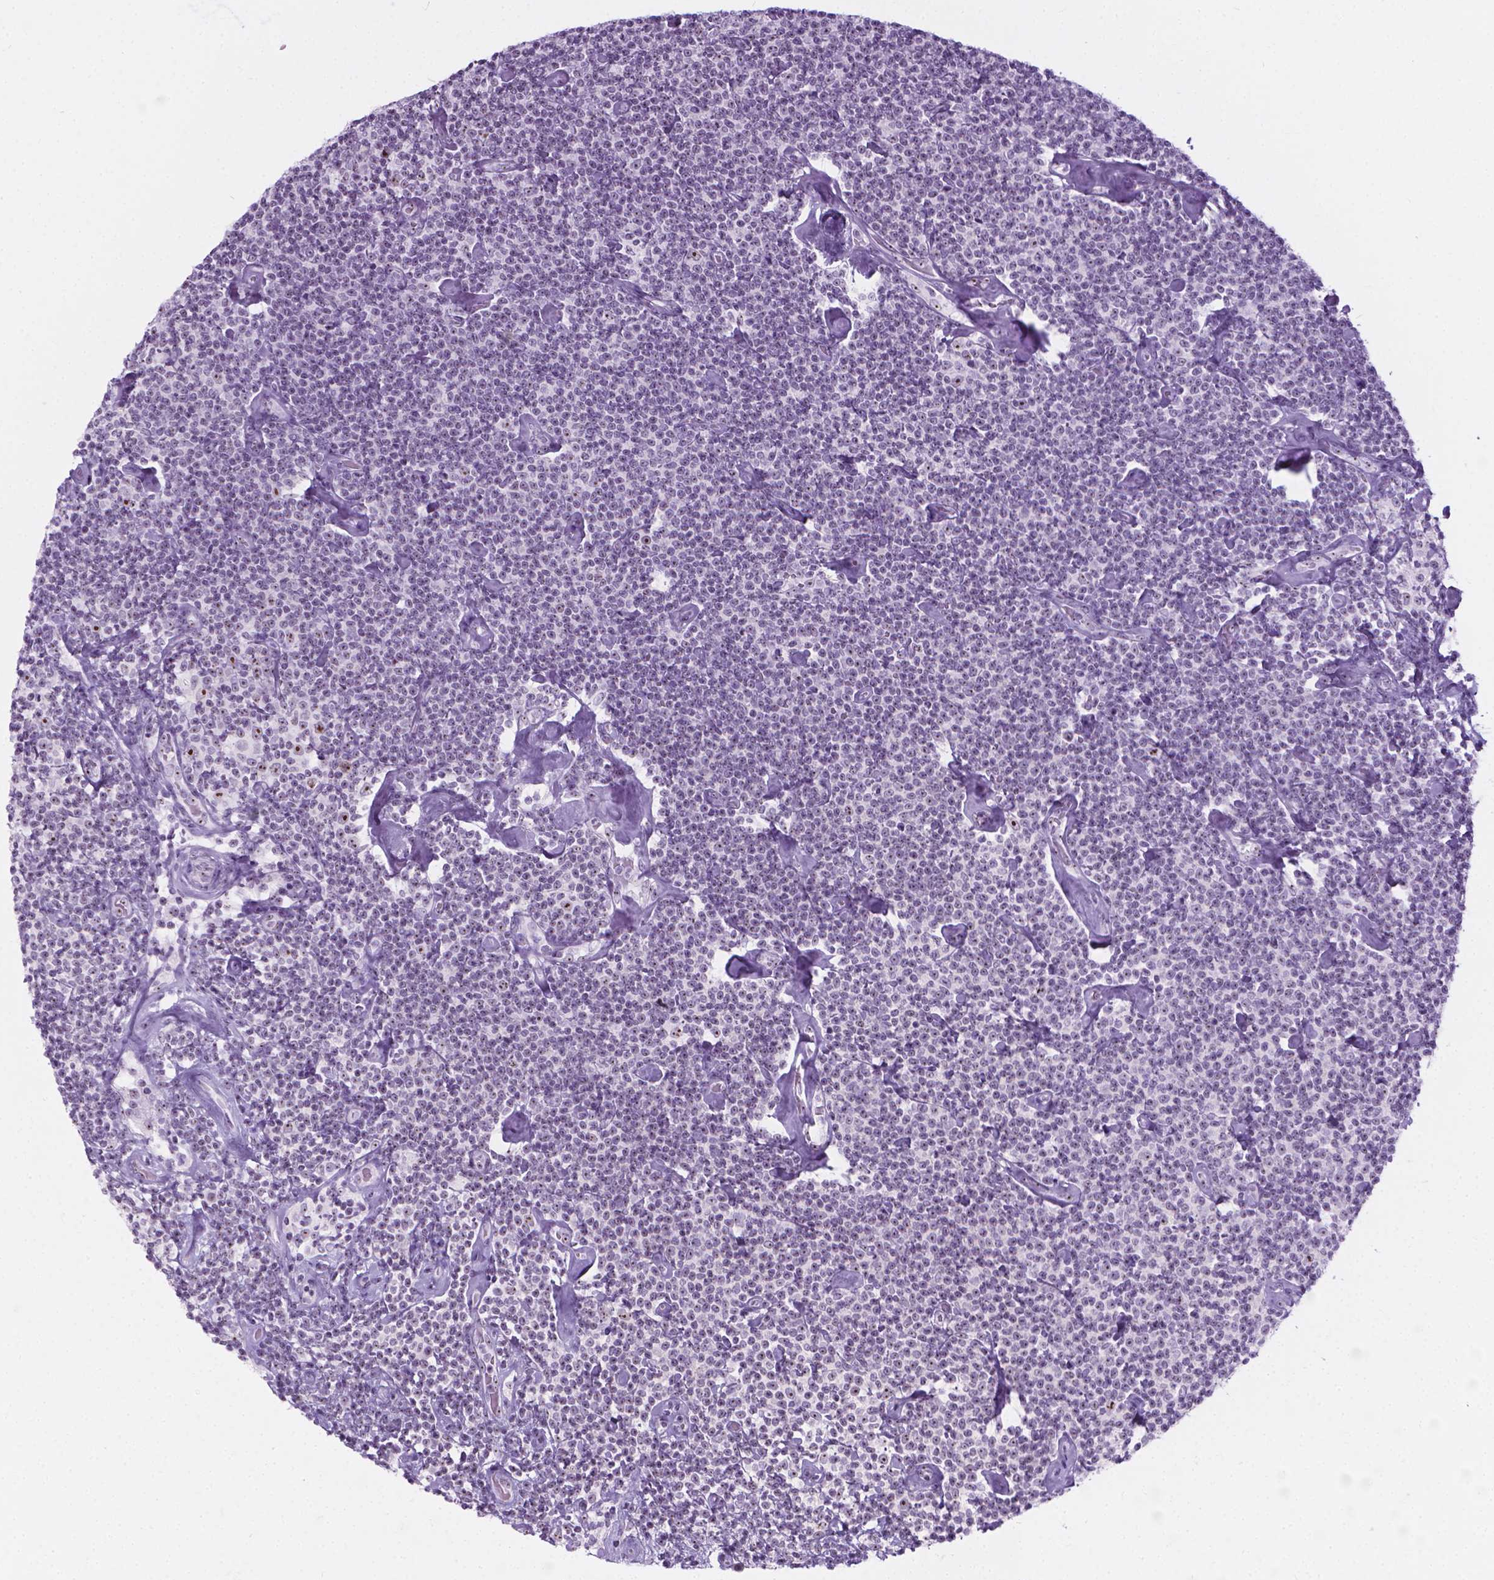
{"staining": {"intensity": "negative", "quantity": "none", "location": "none"}, "tissue": "lymphoma", "cell_type": "Tumor cells", "image_type": "cancer", "snomed": [{"axis": "morphology", "description": "Malignant lymphoma, non-Hodgkin's type, Low grade"}, {"axis": "topography", "description": "Lymph node"}], "caption": "An image of human malignant lymphoma, non-Hodgkin's type (low-grade) is negative for staining in tumor cells.", "gene": "NOL7", "patient": {"sex": "male", "age": 81}}